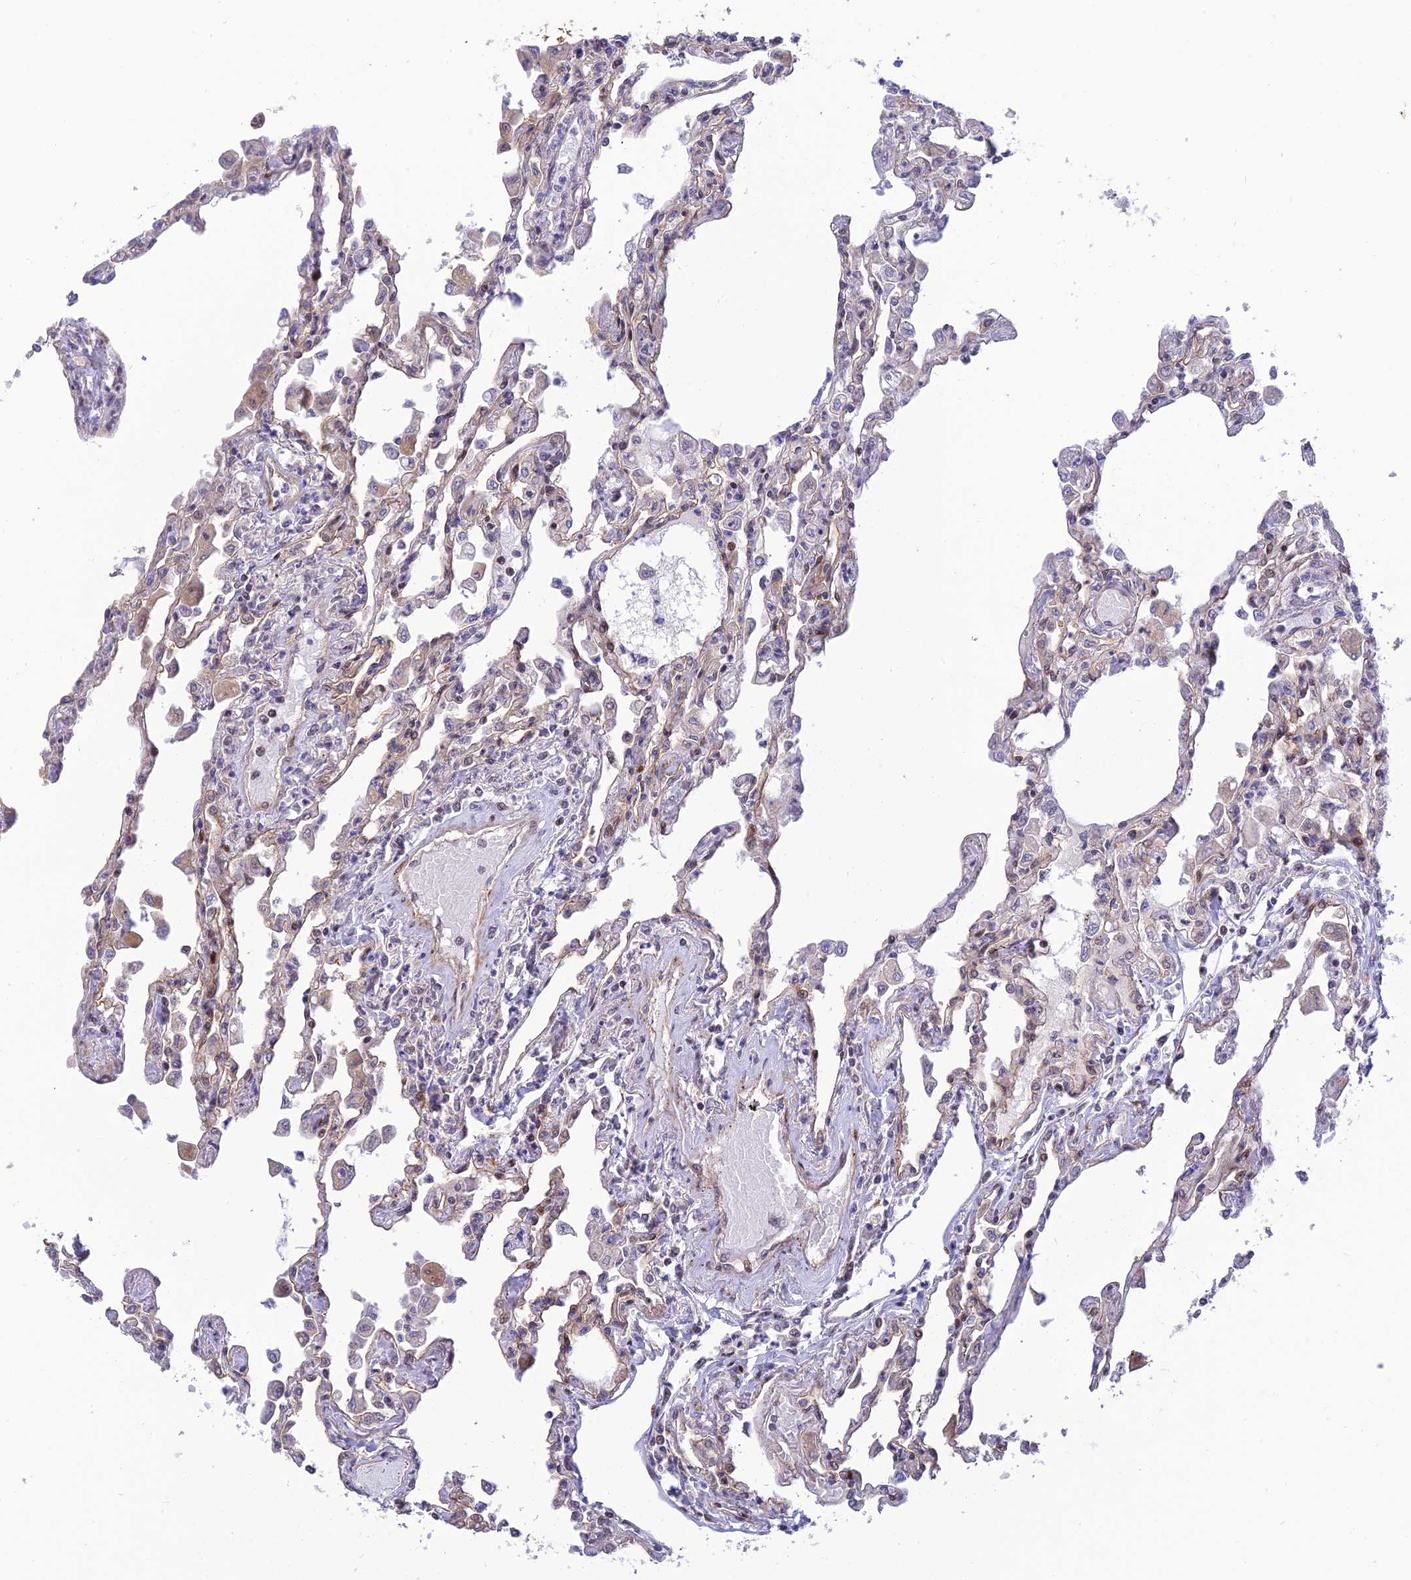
{"staining": {"intensity": "weak", "quantity": "25%-75%", "location": "cytoplasmic/membranous"}, "tissue": "lung", "cell_type": "Alveolar cells", "image_type": "normal", "snomed": [{"axis": "morphology", "description": "Normal tissue, NOS"}, {"axis": "topography", "description": "Bronchus"}, {"axis": "topography", "description": "Lung"}], "caption": "Normal lung was stained to show a protein in brown. There is low levels of weak cytoplasmic/membranous positivity in about 25%-75% of alveolar cells. Ihc stains the protein in brown and the nuclei are stained blue.", "gene": "ZNF584", "patient": {"sex": "female", "age": 49}}